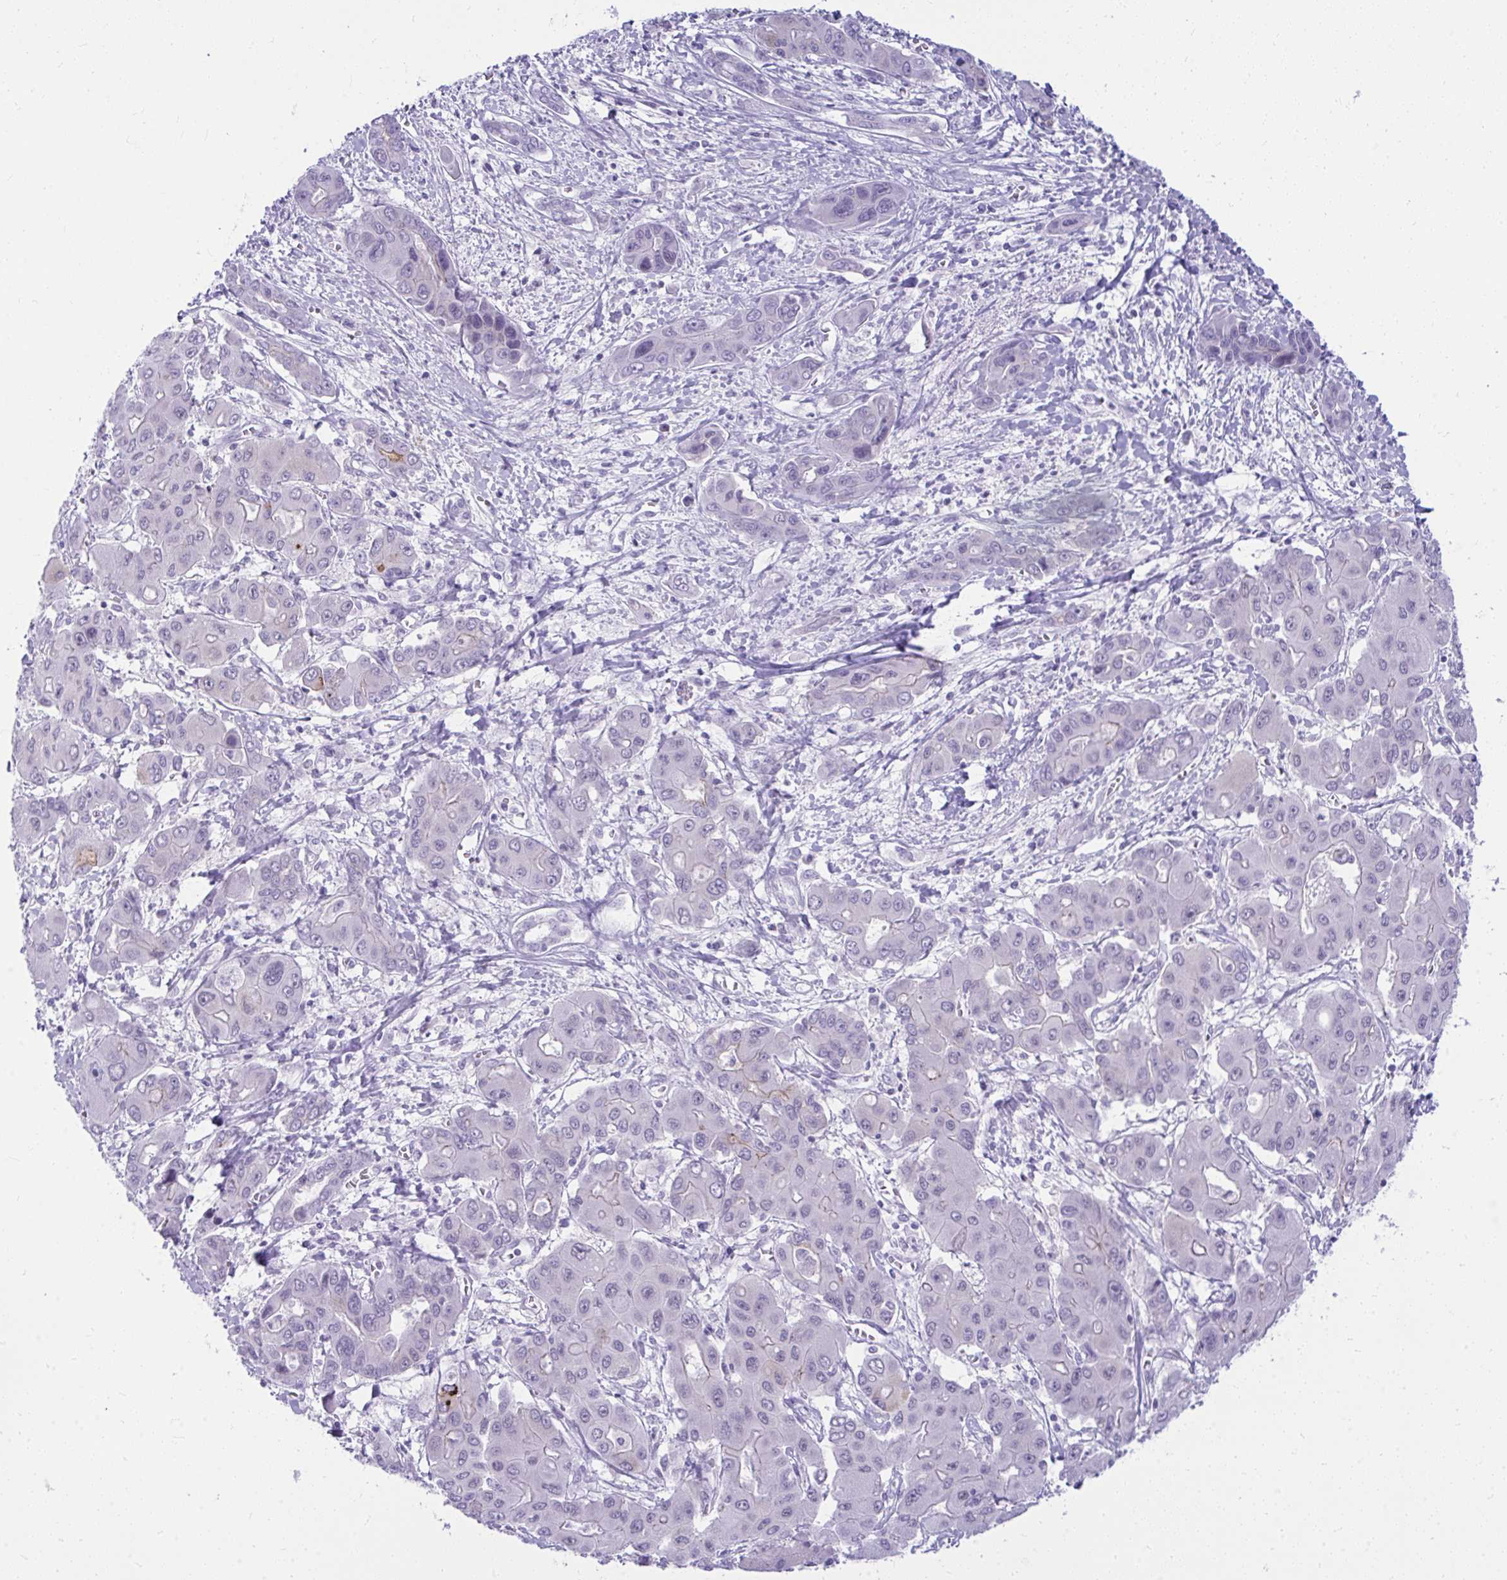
{"staining": {"intensity": "negative", "quantity": "none", "location": "none"}, "tissue": "liver cancer", "cell_type": "Tumor cells", "image_type": "cancer", "snomed": [{"axis": "morphology", "description": "Cholangiocarcinoma"}, {"axis": "topography", "description": "Liver"}], "caption": "DAB (3,3'-diaminobenzidine) immunohistochemical staining of human liver cancer (cholangiocarcinoma) demonstrates no significant expression in tumor cells. (Stains: DAB immunohistochemistry with hematoxylin counter stain, Microscopy: brightfield microscopy at high magnification).", "gene": "OR5F1", "patient": {"sex": "male", "age": 67}}